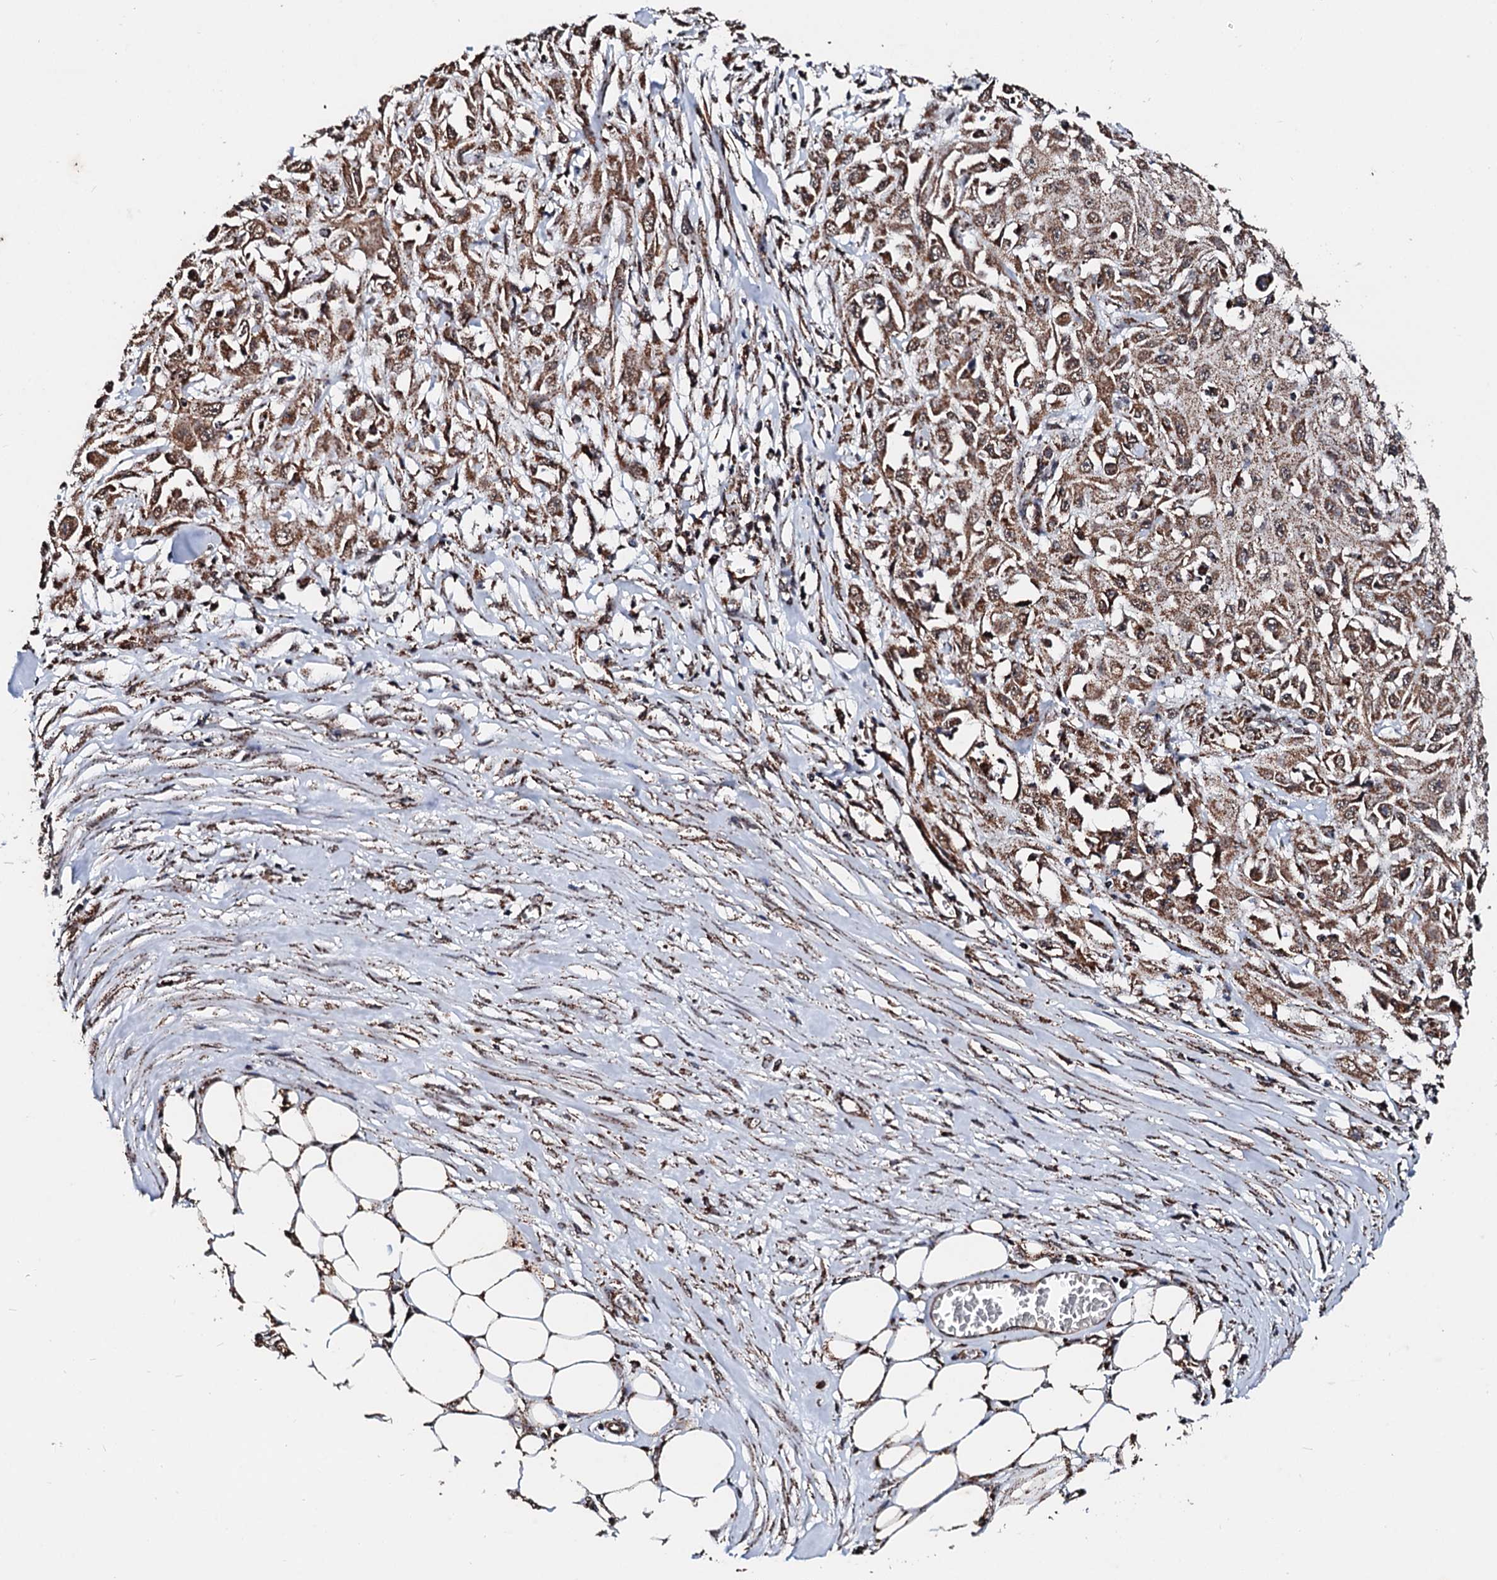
{"staining": {"intensity": "moderate", "quantity": ">75%", "location": "cytoplasmic/membranous"}, "tissue": "skin cancer", "cell_type": "Tumor cells", "image_type": "cancer", "snomed": [{"axis": "morphology", "description": "Squamous cell carcinoma, NOS"}, {"axis": "morphology", "description": "Squamous cell carcinoma, metastatic, NOS"}, {"axis": "topography", "description": "Skin"}, {"axis": "topography", "description": "Lymph node"}], "caption": "Immunohistochemistry photomicrograph of neoplastic tissue: human skin cancer (metastatic squamous cell carcinoma) stained using immunohistochemistry shows medium levels of moderate protein expression localized specifically in the cytoplasmic/membranous of tumor cells, appearing as a cytoplasmic/membranous brown color.", "gene": "SECISBP2L", "patient": {"sex": "male", "age": 75}}